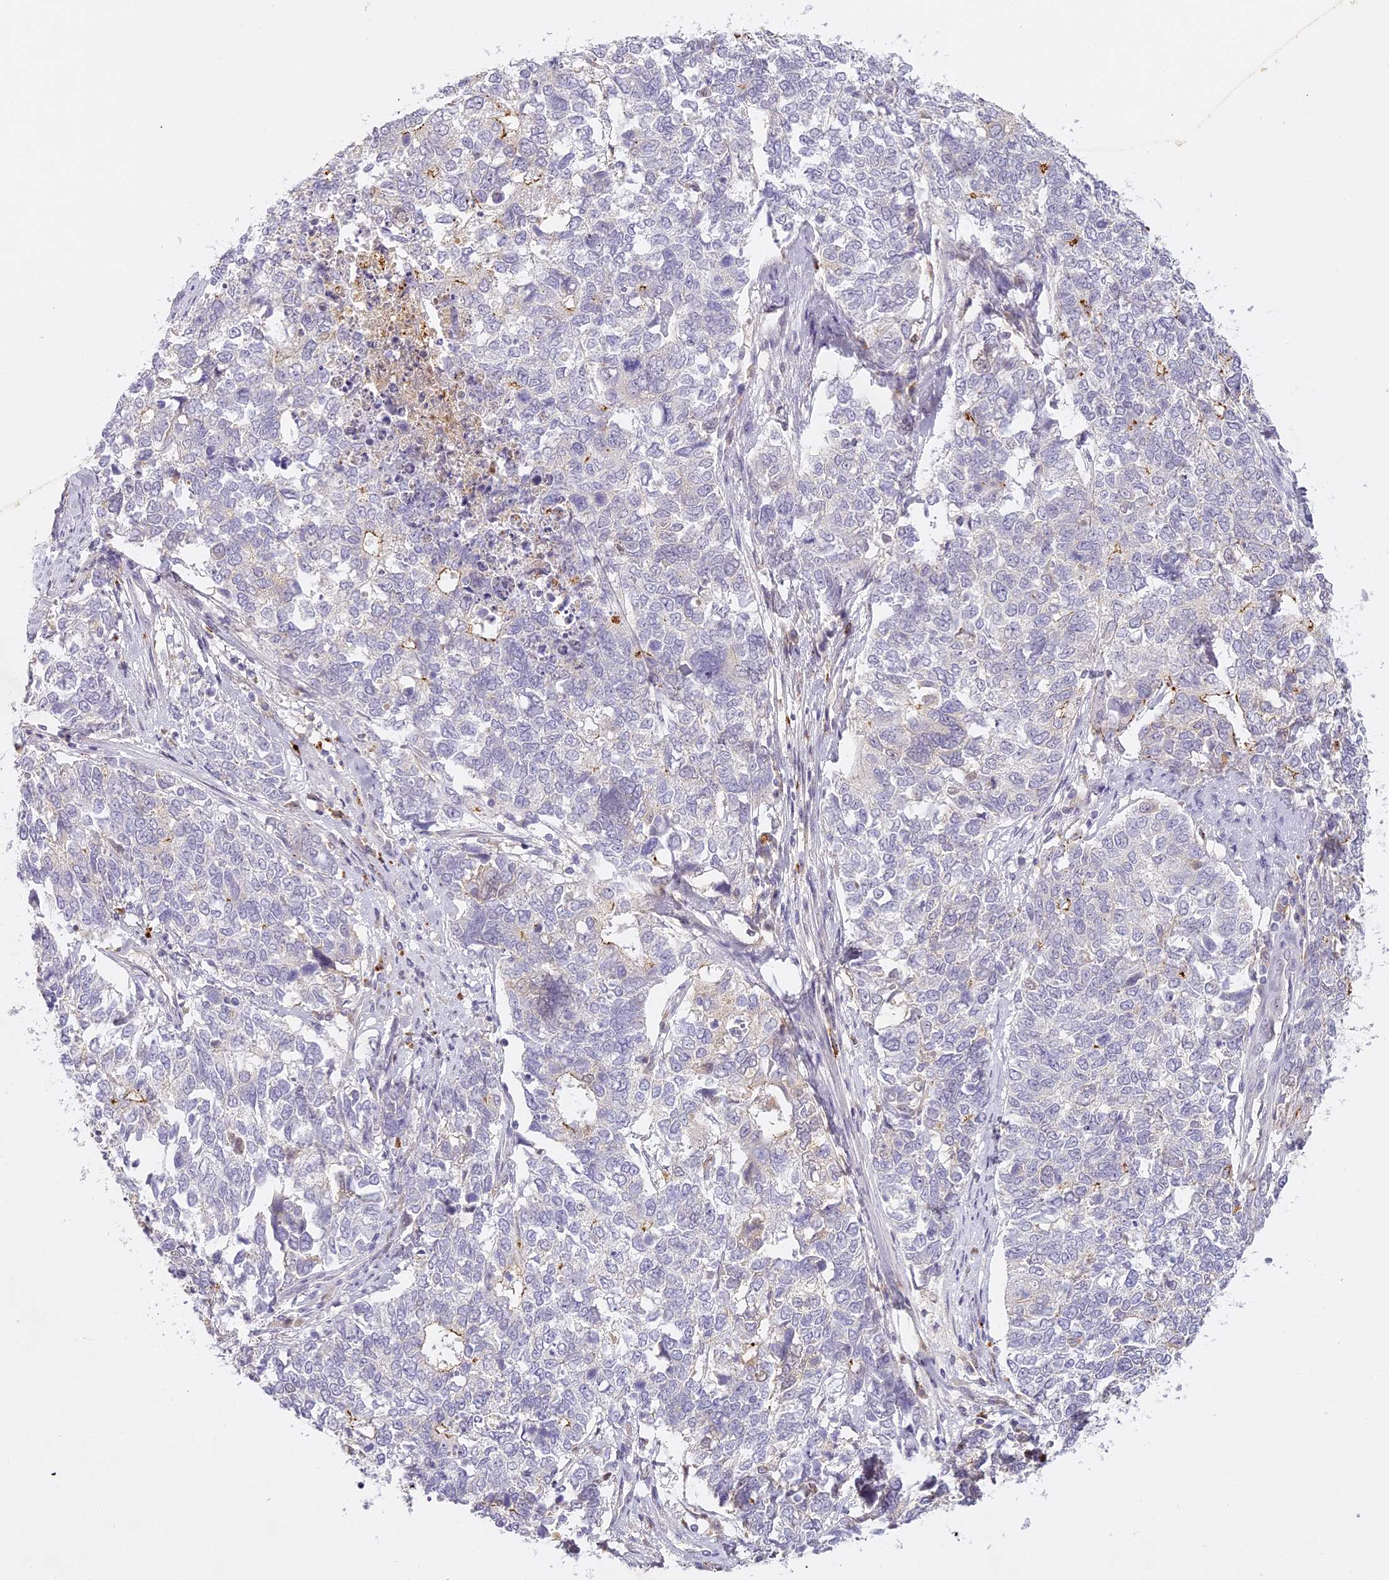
{"staining": {"intensity": "negative", "quantity": "none", "location": "none"}, "tissue": "cervical cancer", "cell_type": "Tumor cells", "image_type": "cancer", "snomed": [{"axis": "morphology", "description": "Squamous cell carcinoma, NOS"}, {"axis": "topography", "description": "Cervix"}], "caption": "High magnification brightfield microscopy of cervical cancer stained with DAB (brown) and counterstained with hematoxylin (blue): tumor cells show no significant expression. The staining was performed using DAB (3,3'-diaminobenzidine) to visualize the protein expression in brown, while the nuclei were stained in blue with hematoxylin (Magnification: 20x).", "gene": "ELL3", "patient": {"sex": "female", "age": 63}}